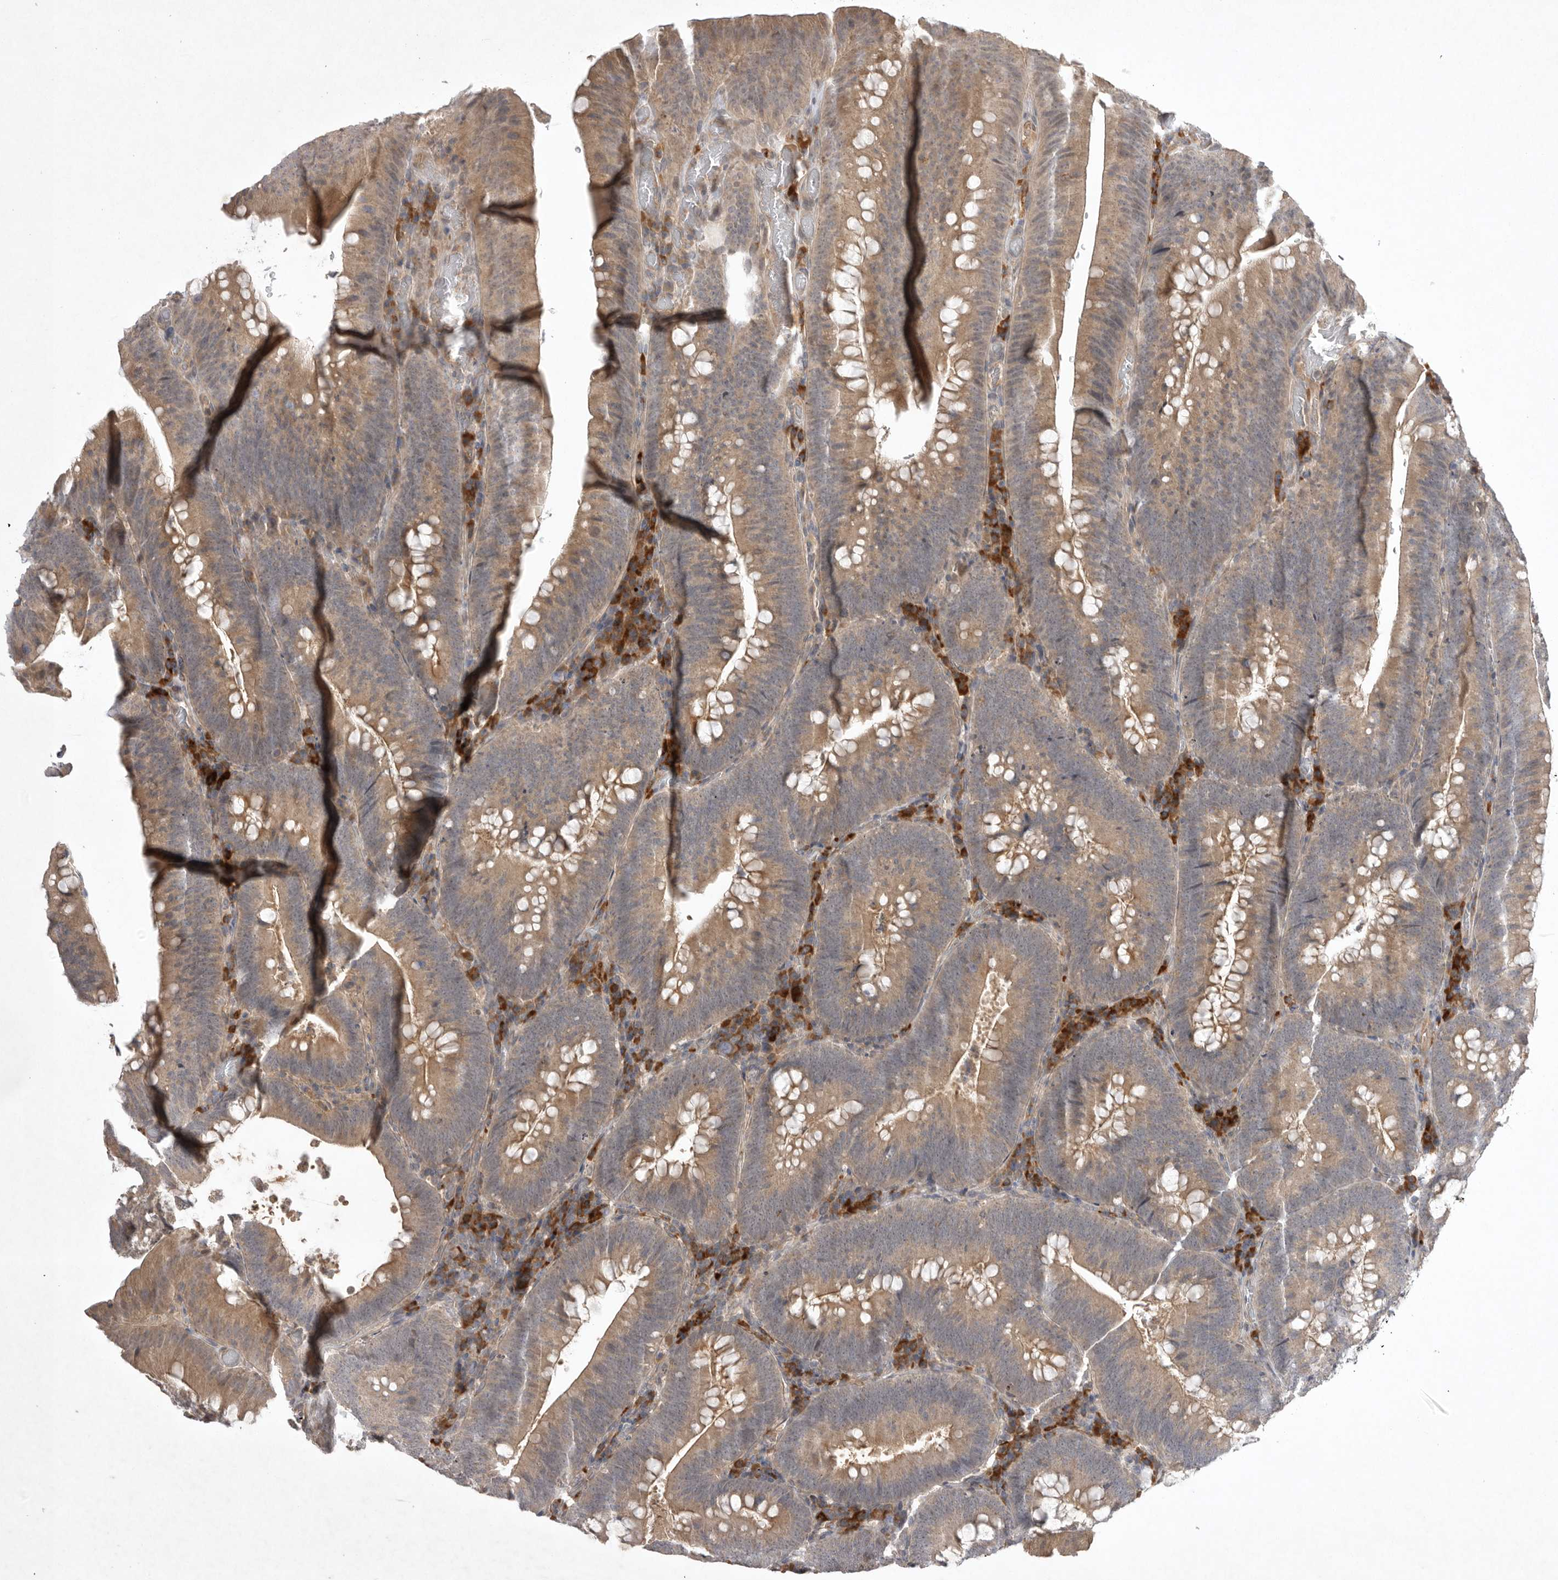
{"staining": {"intensity": "moderate", "quantity": ">75%", "location": "cytoplasmic/membranous"}, "tissue": "colorectal cancer", "cell_type": "Tumor cells", "image_type": "cancer", "snomed": [{"axis": "morphology", "description": "Normal tissue, NOS"}, {"axis": "topography", "description": "Colon"}], "caption": "Human colorectal cancer stained with a protein marker reveals moderate staining in tumor cells.", "gene": "NRCAM", "patient": {"sex": "female", "age": 82}}